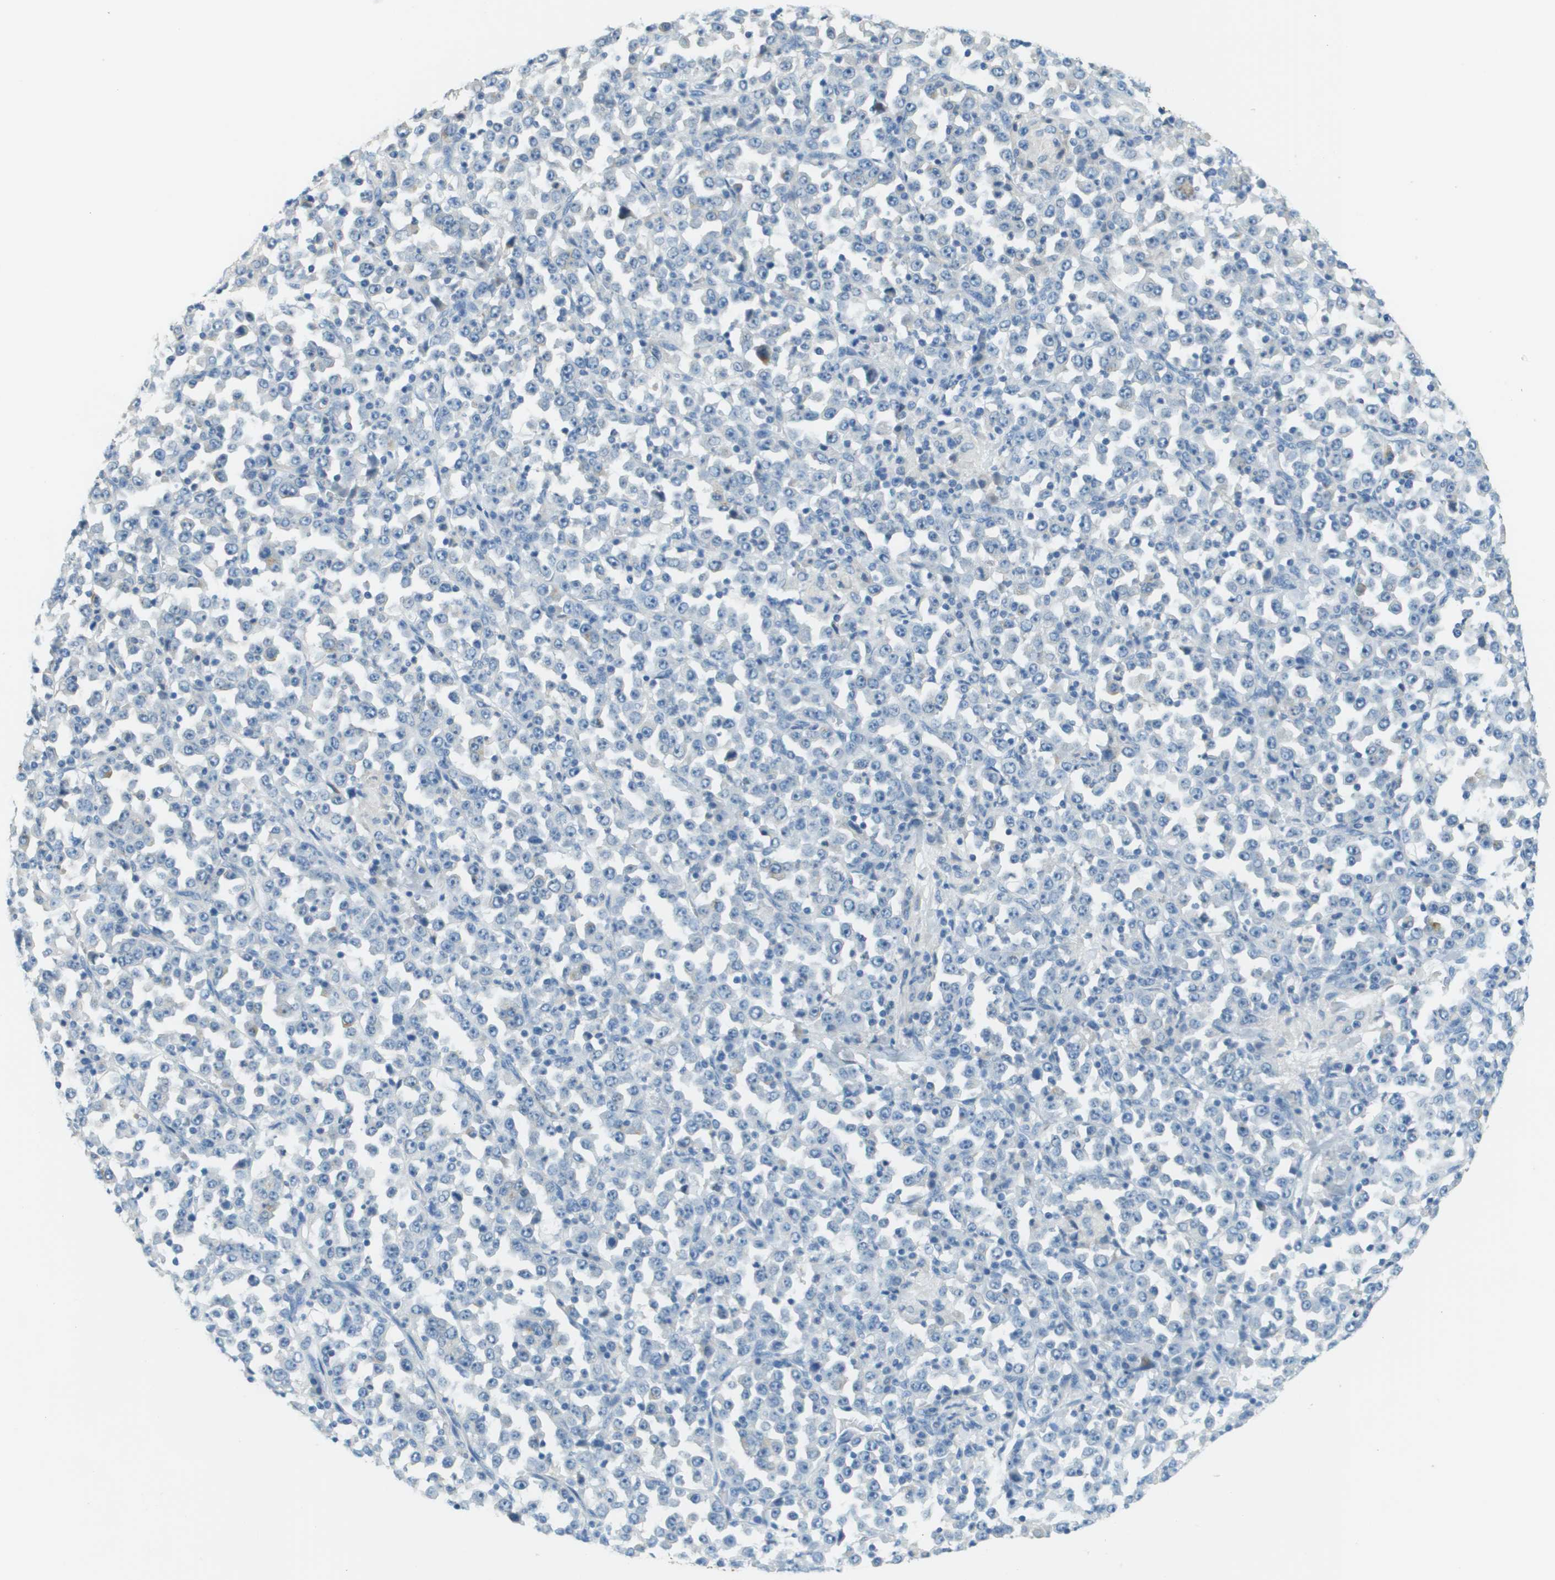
{"staining": {"intensity": "negative", "quantity": "none", "location": "none"}, "tissue": "stomach cancer", "cell_type": "Tumor cells", "image_type": "cancer", "snomed": [{"axis": "morphology", "description": "Normal tissue, NOS"}, {"axis": "morphology", "description": "Adenocarcinoma, NOS"}, {"axis": "topography", "description": "Stomach, upper"}, {"axis": "topography", "description": "Stomach"}], "caption": "Stomach adenocarcinoma stained for a protein using immunohistochemistry exhibits no expression tumor cells.", "gene": "DCN", "patient": {"sex": "male", "age": 59}}